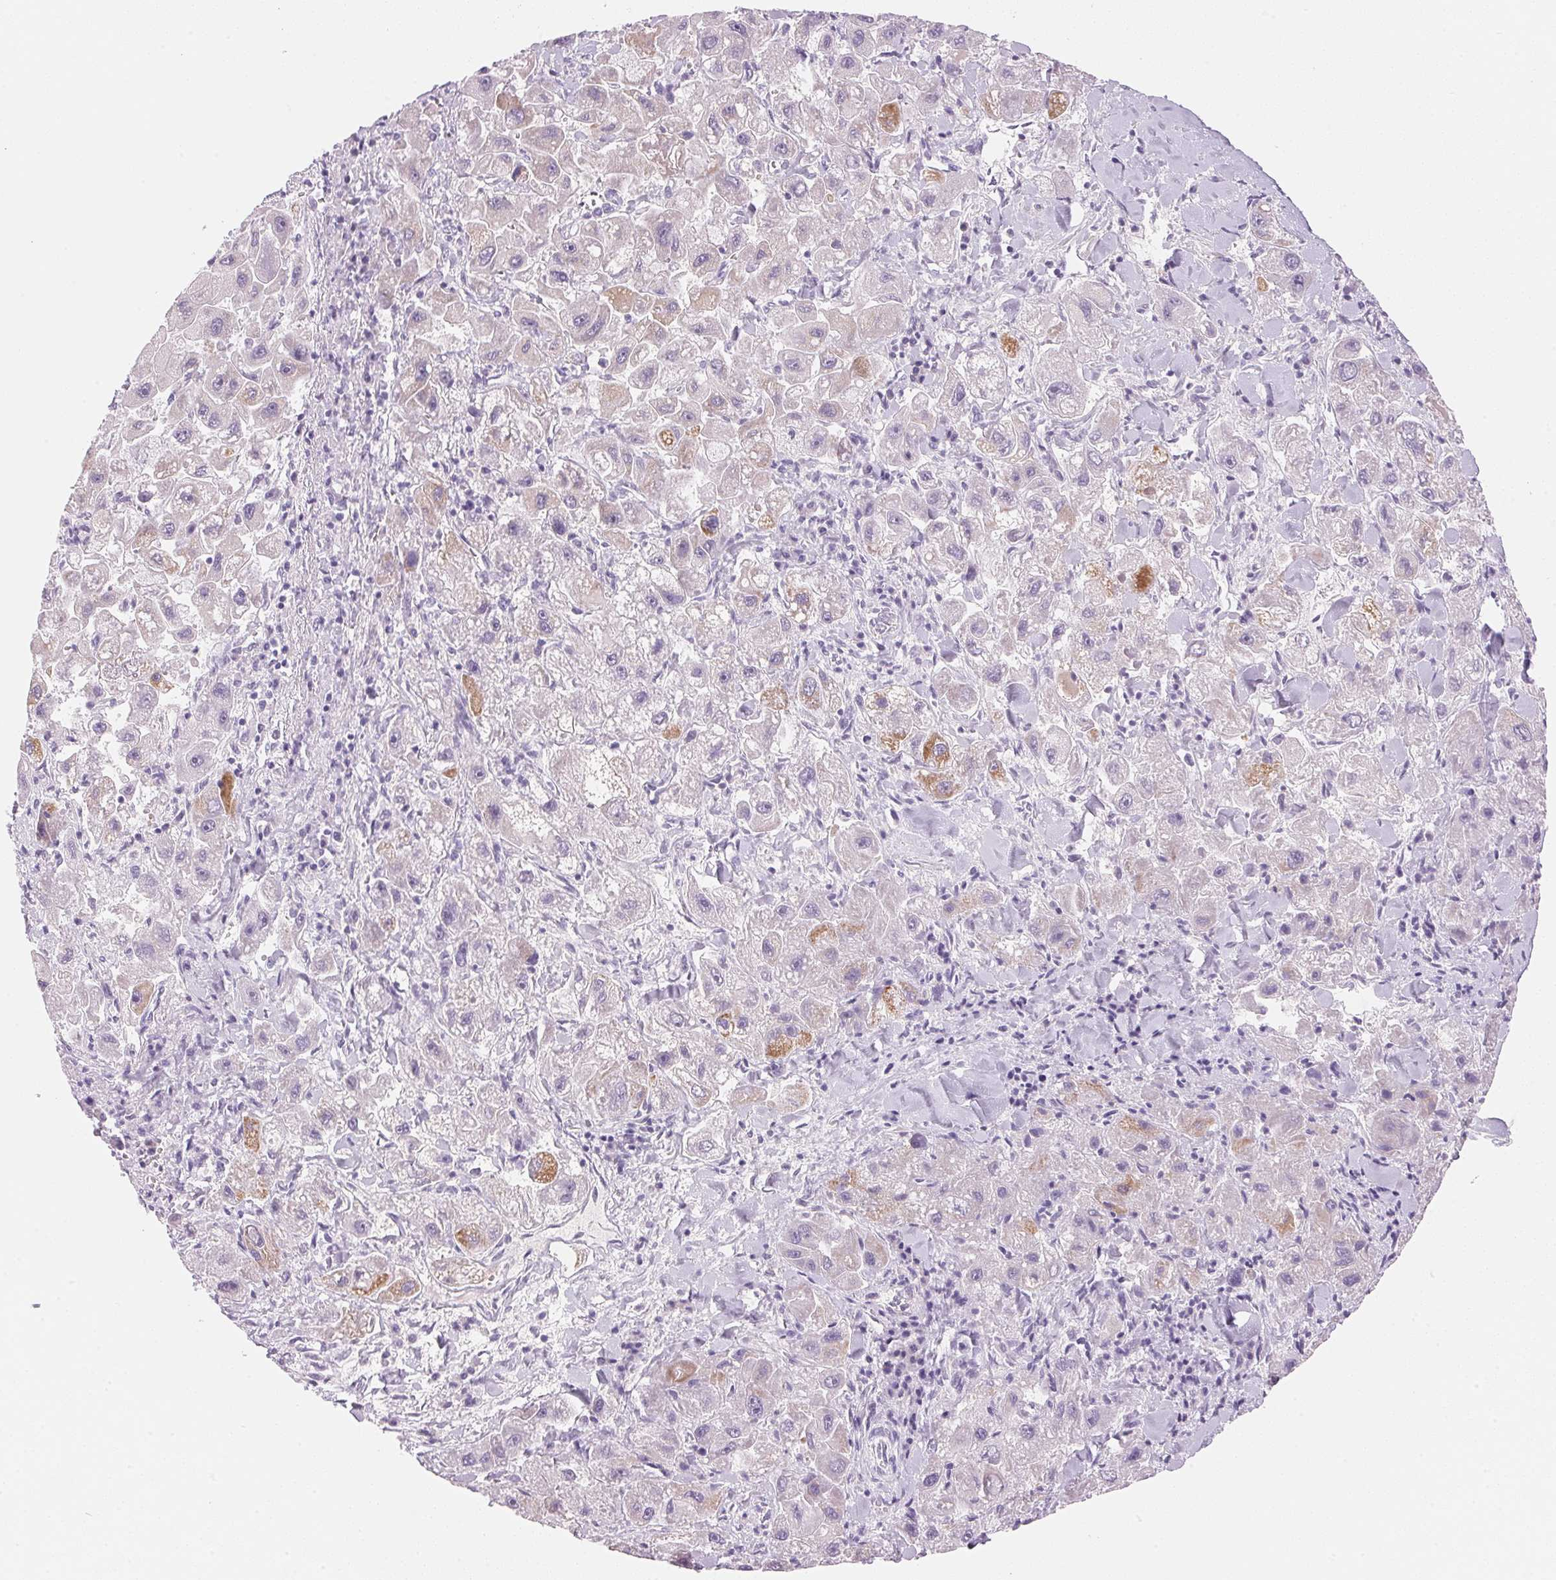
{"staining": {"intensity": "negative", "quantity": "none", "location": "none"}, "tissue": "liver cancer", "cell_type": "Tumor cells", "image_type": "cancer", "snomed": [{"axis": "morphology", "description": "Carcinoma, Hepatocellular, NOS"}, {"axis": "topography", "description": "Liver"}], "caption": "Liver cancer was stained to show a protein in brown. There is no significant staining in tumor cells.", "gene": "CYP11B1", "patient": {"sex": "male", "age": 24}}